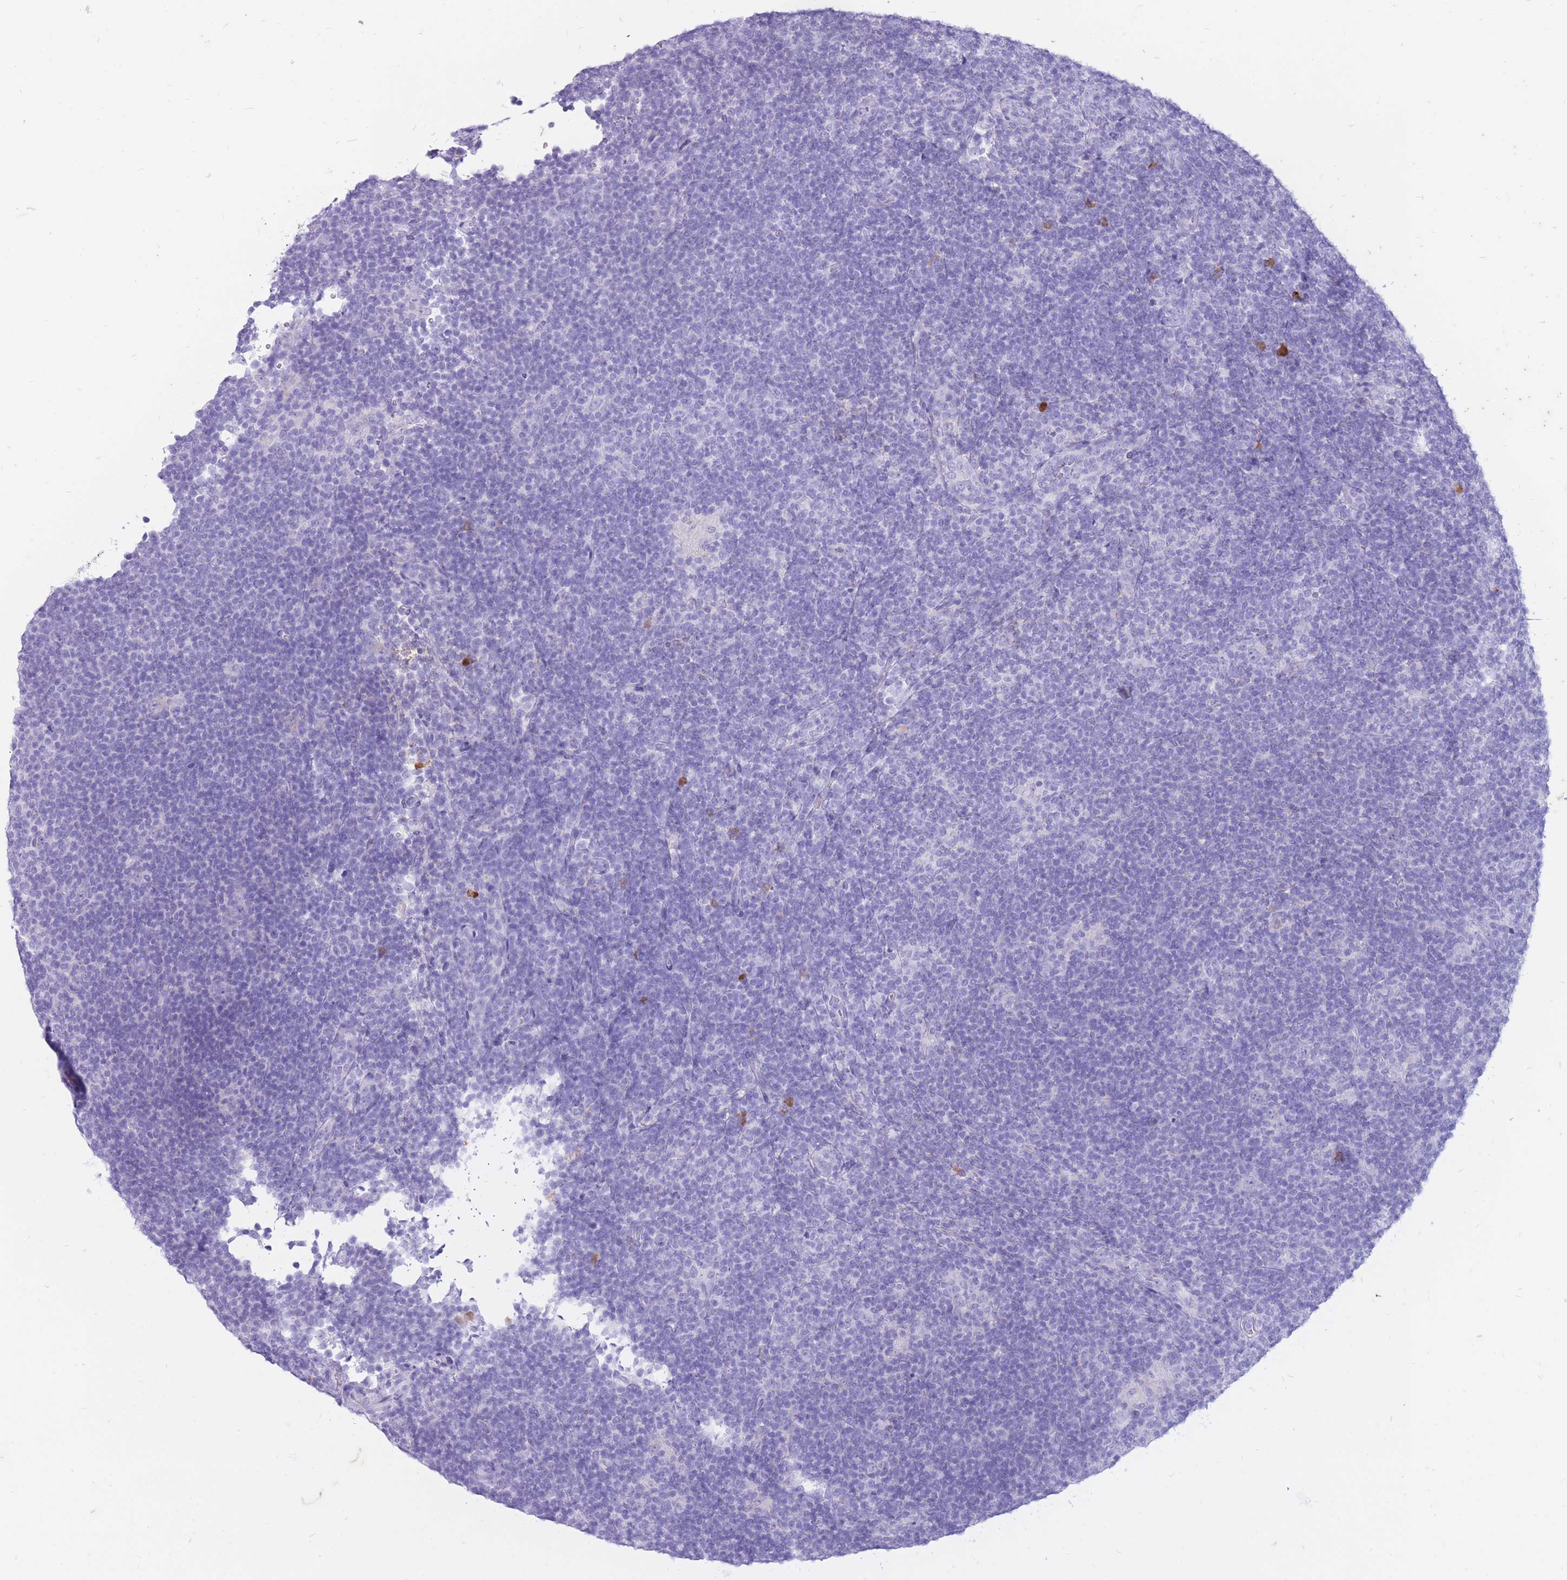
{"staining": {"intensity": "negative", "quantity": "none", "location": "none"}, "tissue": "lymphoma", "cell_type": "Tumor cells", "image_type": "cancer", "snomed": [{"axis": "morphology", "description": "Hodgkin's disease, NOS"}, {"axis": "topography", "description": "Lymph node"}], "caption": "Histopathology image shows no protein staining in tumor cells of Hodgkin's disease tissue.", "gene": "ZFP37", "patient": {"sex": "female", "age": 57}}